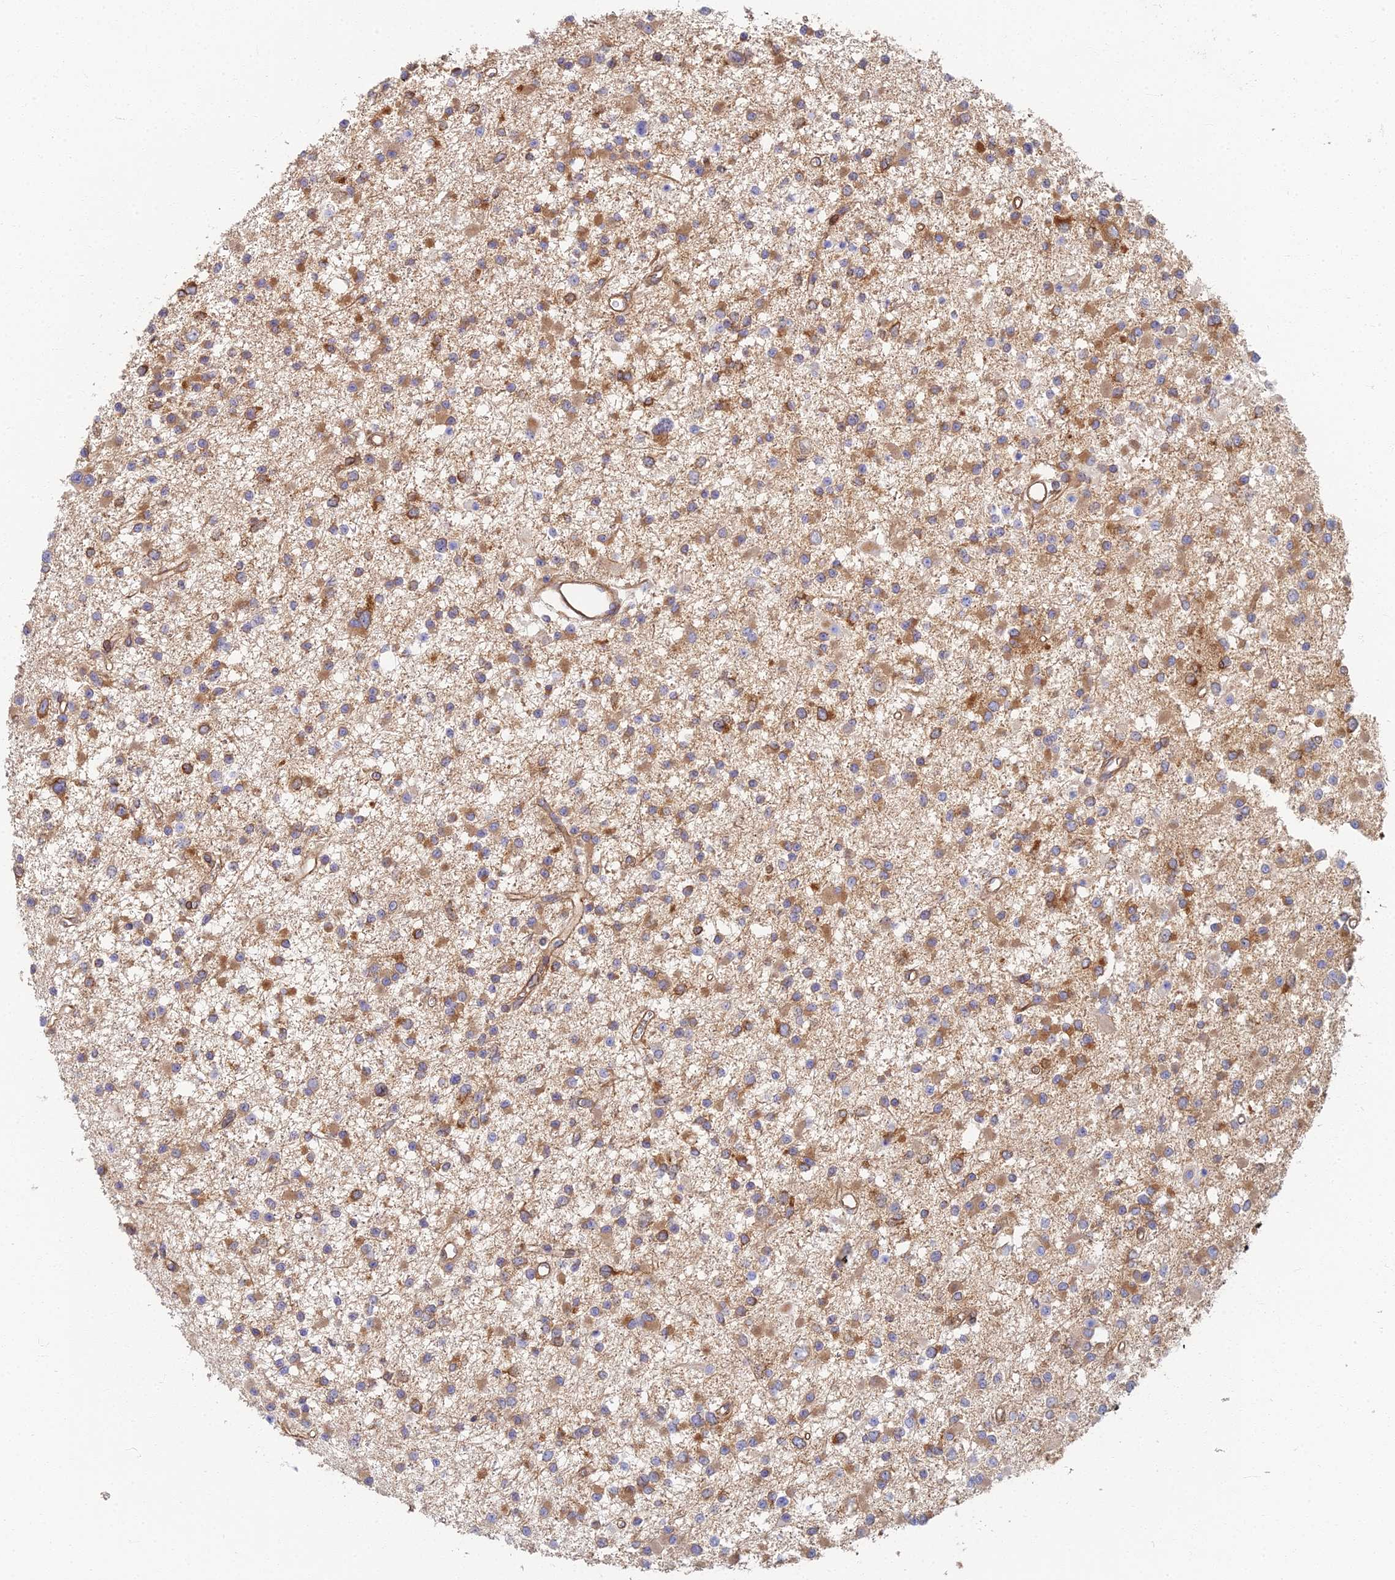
{"staining": {"intensity": "moderate", "quantity": ">75%", "location": "cytoplasmic/membranous"}, "tissue": "glioma", "cell_type": "Tumor cells", "image_type": "cancer", "snomed": [{"axis": "morphology", "description": "Glioma, malignant, Low grade"}, {"axis": "topography", "description": "Brain"}], "caption": "Glioma stained with a protein marker reveals moderate staining in tumor cells.", "gene": "RBSN", "patient": {"sex": "female", "age": 22}}